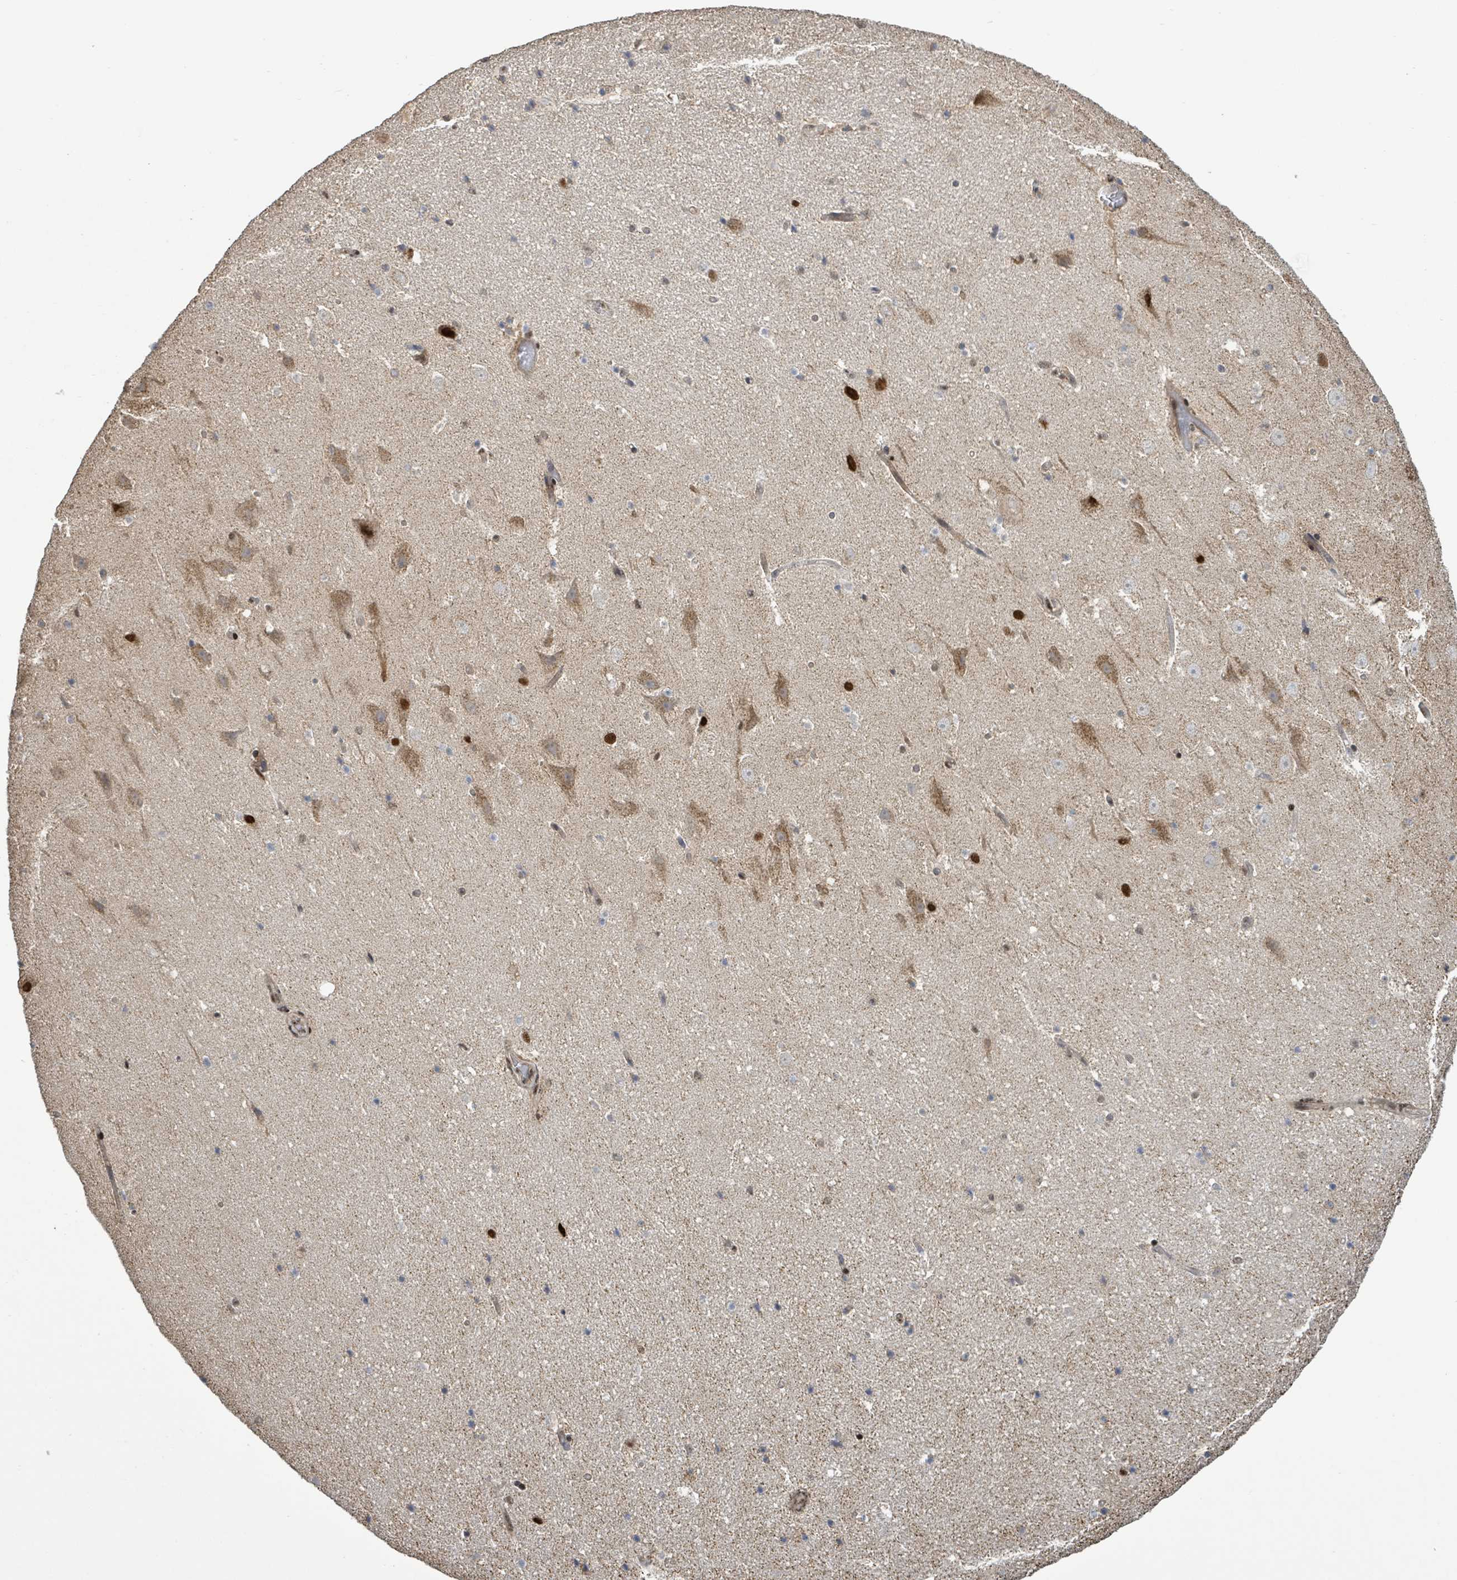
{"staining": {"intensity": "strong", "quantity": "<25%", "location": "nuclear"}, "tissue": "hippocampus", "cell_type": "Glial cells", "image_type": "normal", "snomed": [{"axis": "morphology", "description": "Normal tissue, NOS"}, {"axis": "topography", "description": "Hippocampus"}], "caption": "Immunohistochemistry (IHC) staining of normal hippocampus, which displays medium levels of strong nuclear staining in approximately <25% of glial cells indicating strong nuclear protein expression. The staining was performed using DAB (3,3'-diaminobenzidine) (brown) for protein detection and nuclei were counterstained in hematoxylin (blue).", "gene": "COQ6", "patient": {"sex": "male", "age": 37}}